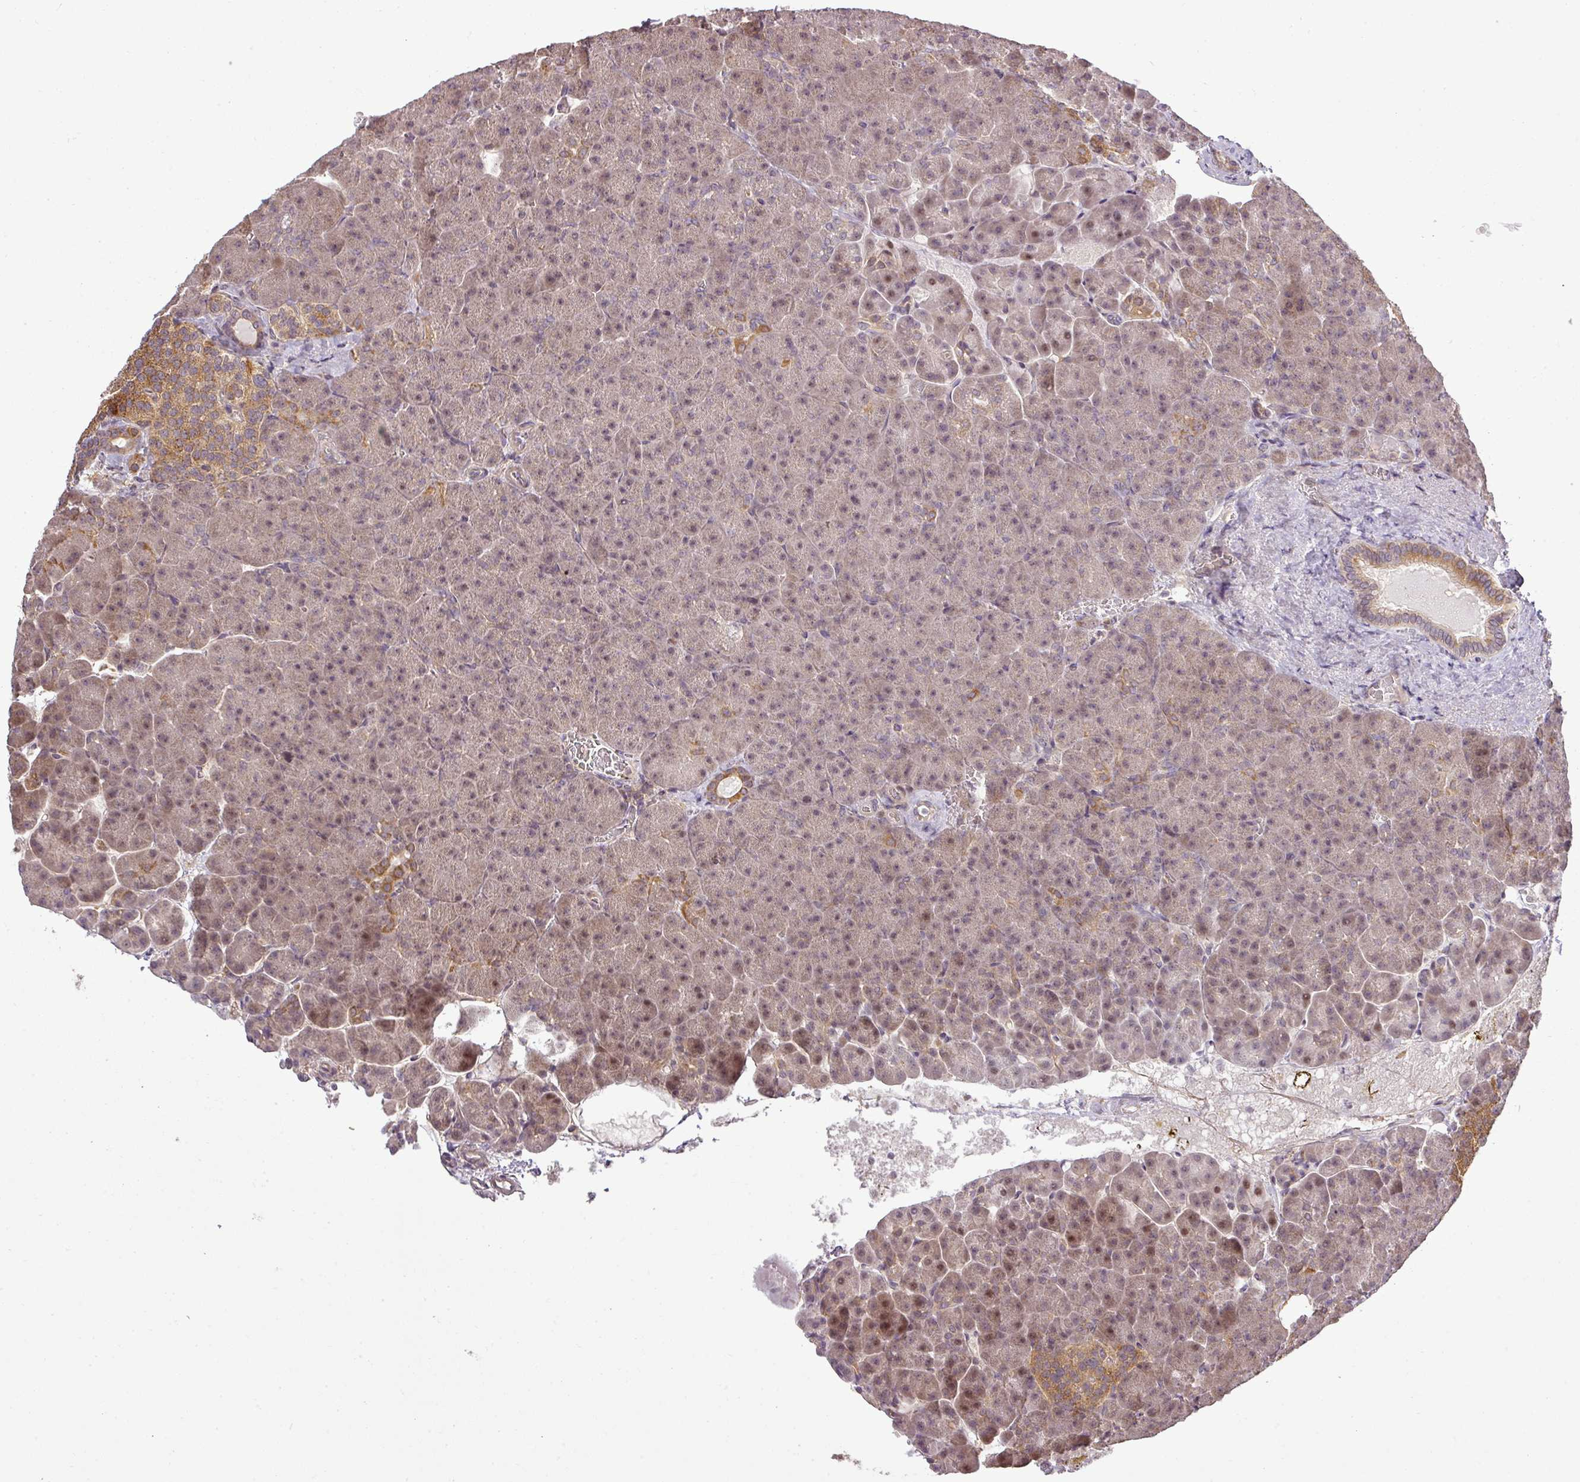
{"staining": {"intensity": "moderate", "quantity": ">75%", "location": "cytoplasmic/membranous,nuclear"}, "tissue": "pancreas", "cell_type": "Exocrine glandular cells", "image_type": "normal", "snomed": [{"axis": "morphology", "description": "Normal tissue, NOS"}, {"axis": "topography", "description": "Pancreas"}], "caption": "Exocrine glandular cells display medium levels of moderate cytoplasmic/membranous,nuclear positivity in approximately >75% of cells in benign human pancreas.", "gene": "FAIM", "patient": {"sex": "female", "age": 74}}